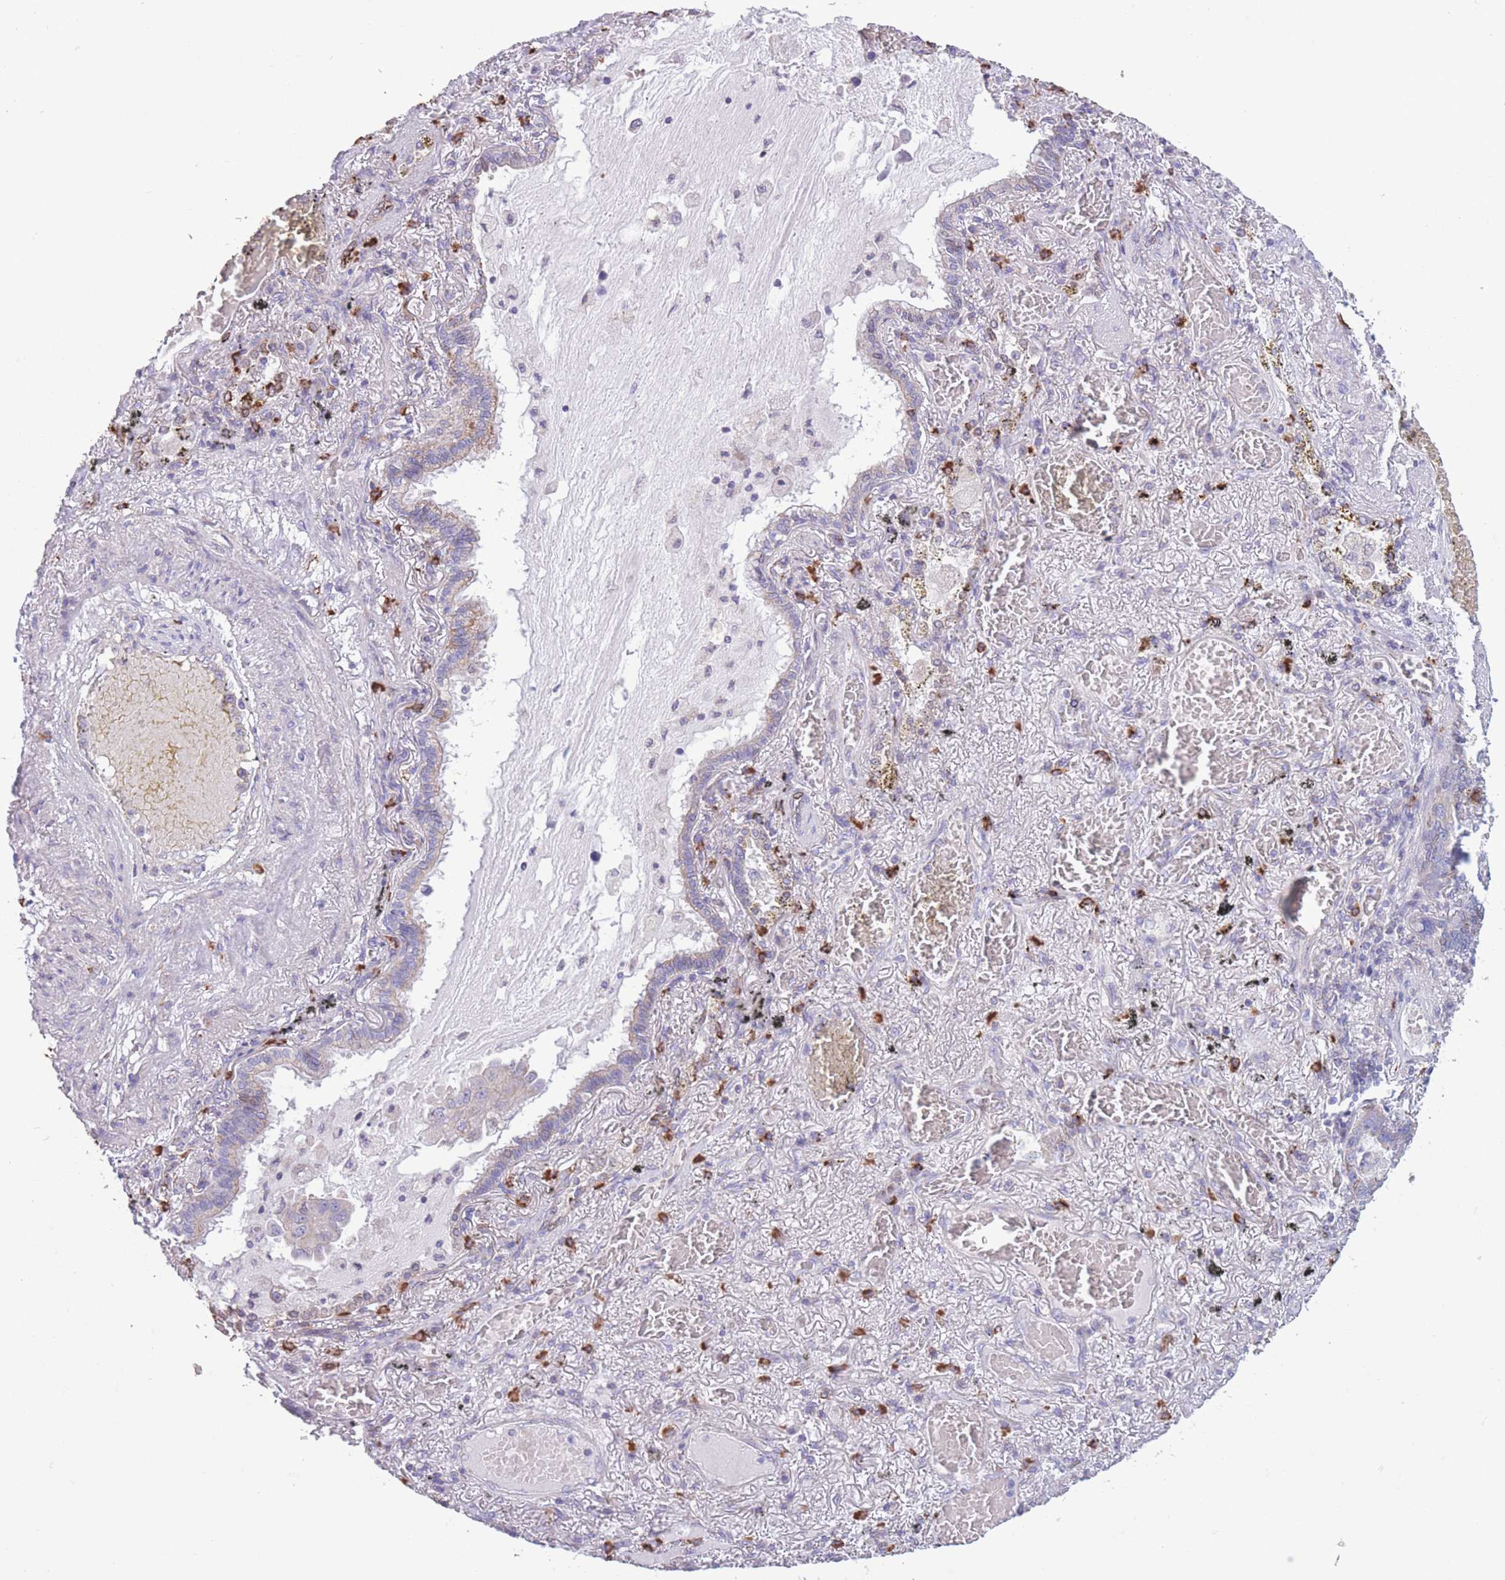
{"staining": {"intensity": "weak", "quantity": "<25%", "location": "cytoplasmic/membranous"}, "tissue": "lung cancer", "cell_type": "Tumor cells", "image_type": "cancer", "snomed": [{"axis": "morphology", "description": "Adenocarcinoma, NOS"}, {"axis": "topography", "description": "Lung"}], "caption": "DAB (3,3'-diaminobenzidine) immunohistochemical staining of human lung adenocarcinoma demonstrates no significant staining in tumor cells. Nuclei are stained in blue.", "gene": "PDHA1", "patient": {"sex": "male", "age": 64}}